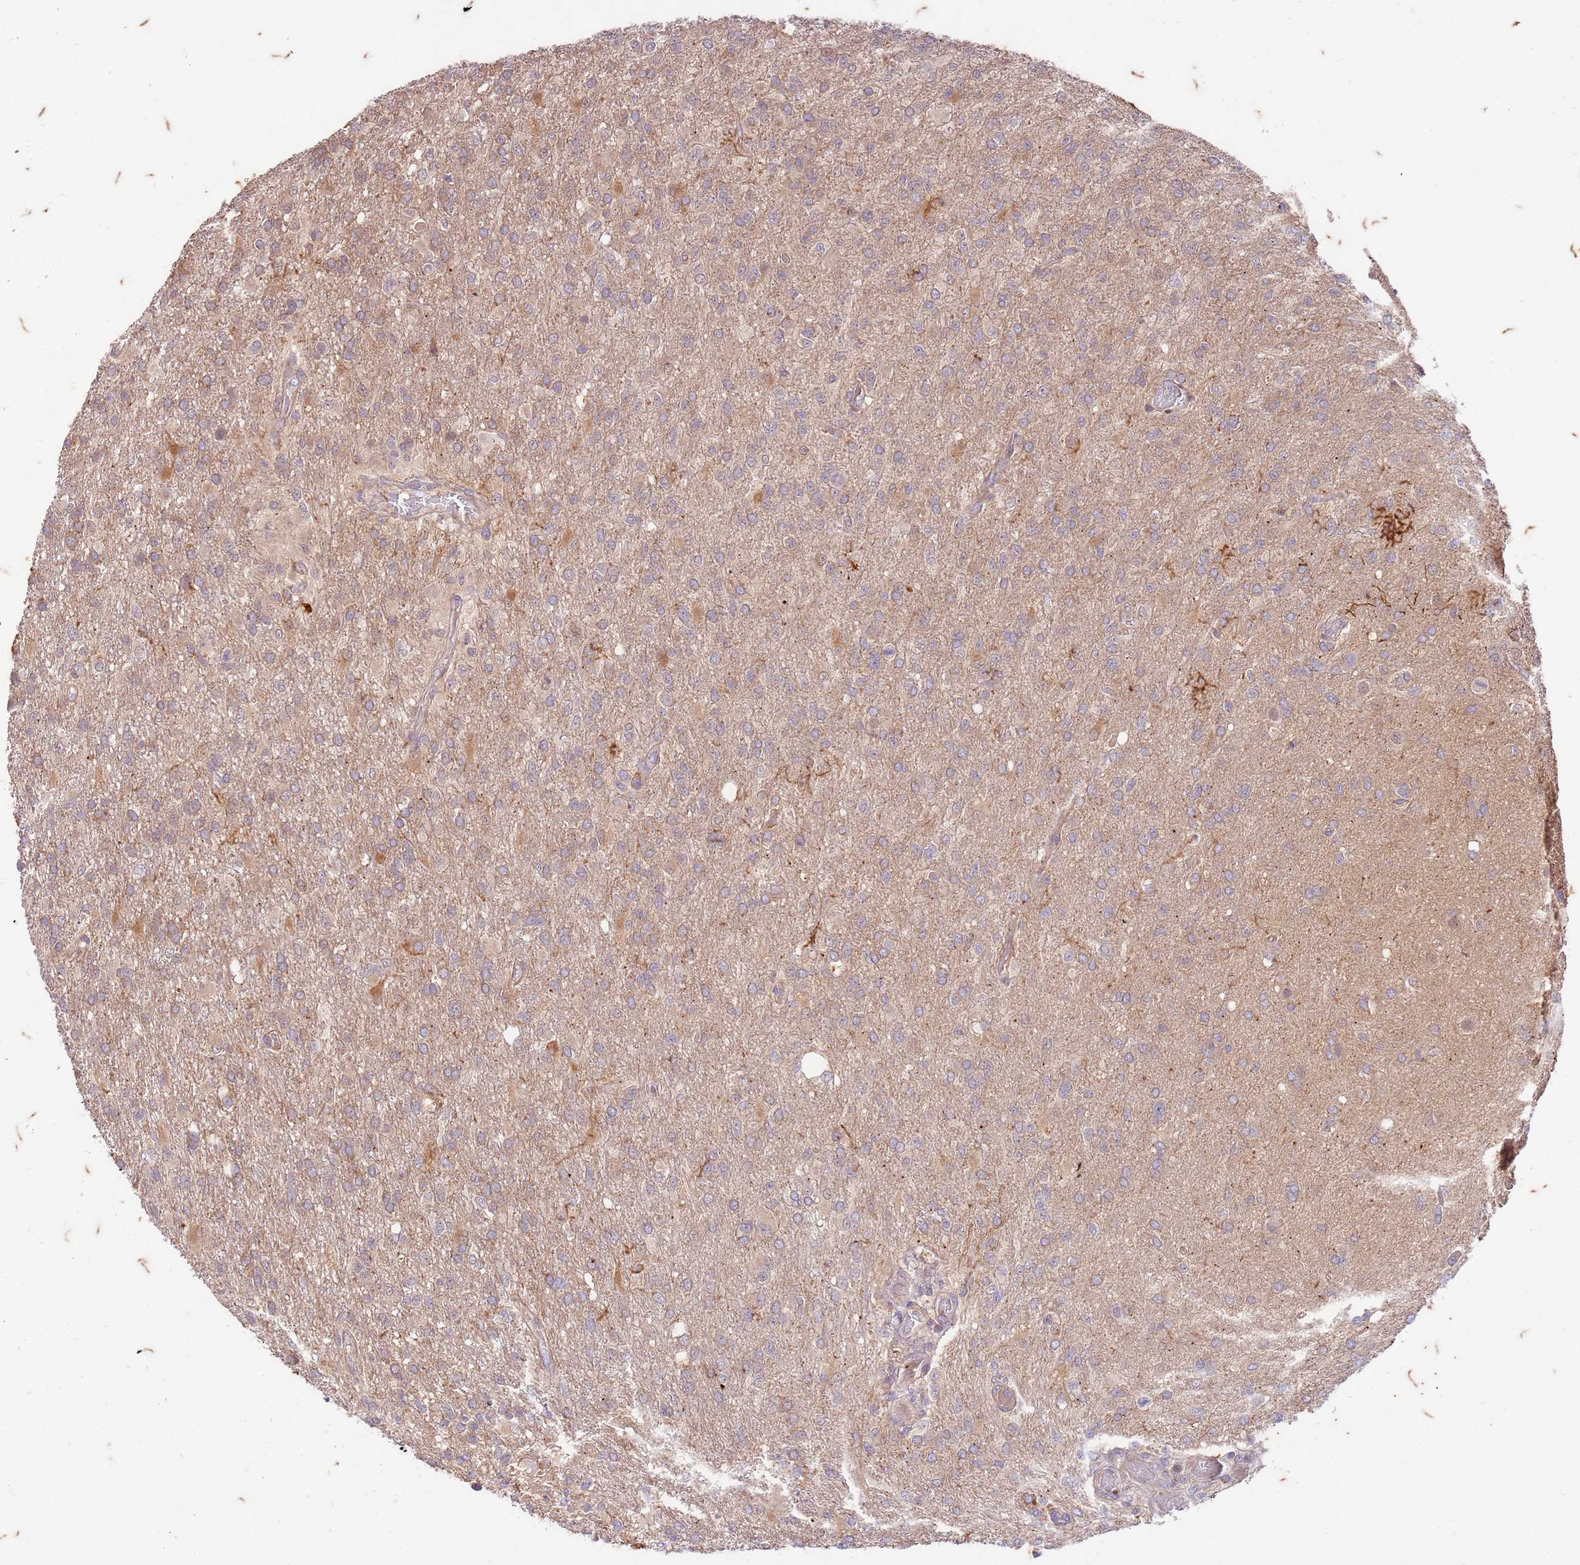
{"staining": {"intensity": "weak", "quantity": ">75%", "location": "cytoplasmic/membranous"}, "tissue": "glioma", "cell_type": "Tumor cells", "image_type": "cancer", "snomed": [{"axis": "morphology", "description": "Glioma, malignant, High grade"}, {"axis": "topography", "description": "Brain"}], "caption": "This histopathology image exhibits immunohistochemistry (IHC) staining of glioma, with low weak cytoplasmic/membranous staining in approximately >75% of tumor cells.", "gene": "RAPGEF3", "patient": {"sex": "female", "age": 74}}